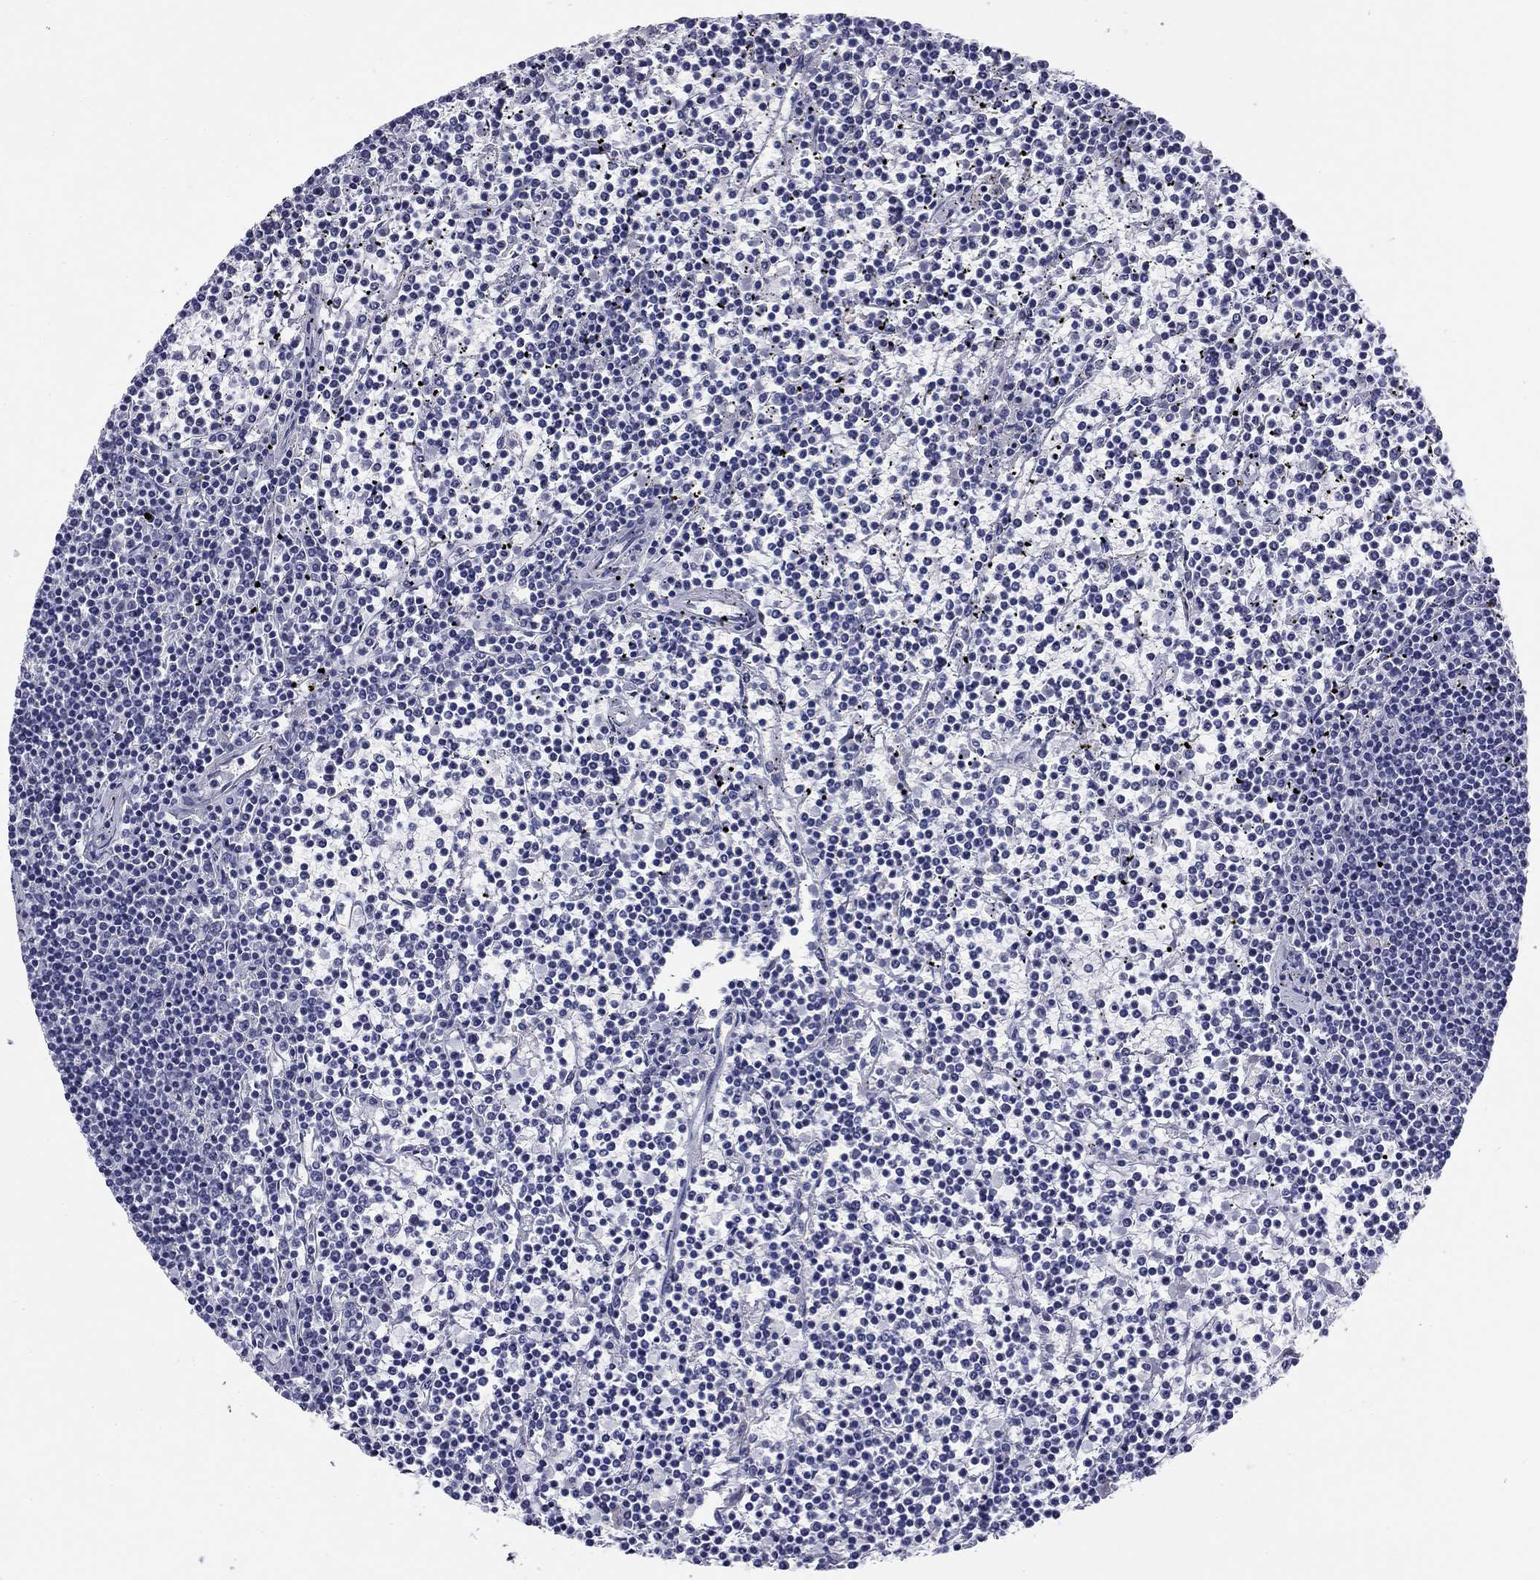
{"staining": {"intensity": "negative", "quantity": "none", "location": "none"}, "tissue": "lymphoma", "cell_type": "Tumor cells", "image_type": "cancer", "snomed": [{"axis": "morphology", "description": "Malignant lymphoma, non-Hodgkin's type, Low grade"}, {"axis": "topography", "description": "Spleen"}], "caption": "This is an IHC micrograph of human low-grade malignant lymphoma, non-Hodgkin's type. There is no expression in tumor cells.", "gene": "ABCC2", "patient": {"sex": "female", "age": 19}}